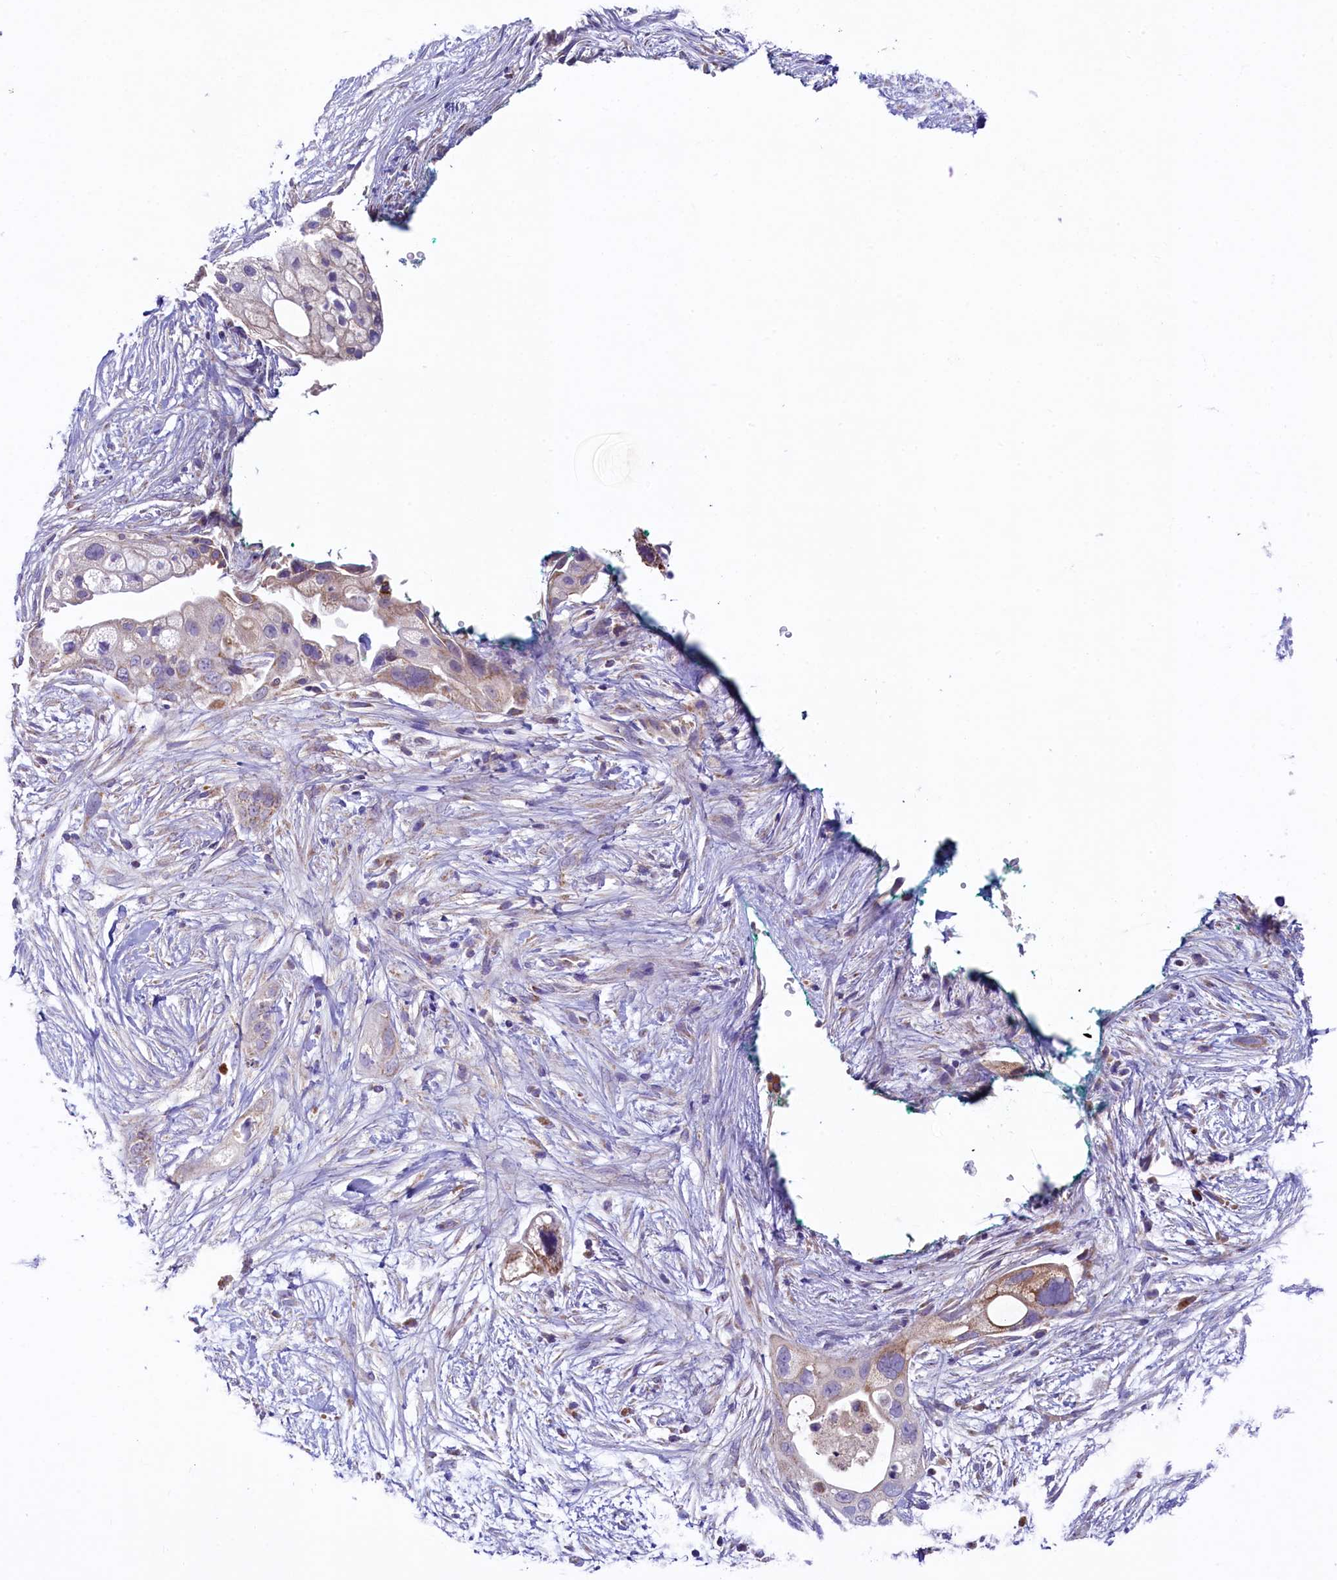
{"staining": {"intensity": "moderate", "quantity": "<25%", "location": "cytoplasmic/membranous"}, "tissue": "pancreatic cancer", "cell_type": "Tumor cells", "image_type": "cancer", "snomed": [{"axis": "morphology", "description": "Adenocarcinoma, NOS"}, {"axis": "topography", "description": "Pancreas"}], "caption": "Immunohistochemical staining of adenocarcinoma (pancreatic) demonstrates low levels of moderate cytoplasmic/membranous protein expression in about <25% of tumor cells.", "gene": "PMPCB", "patient": {"sex": "male", "age": 53}}